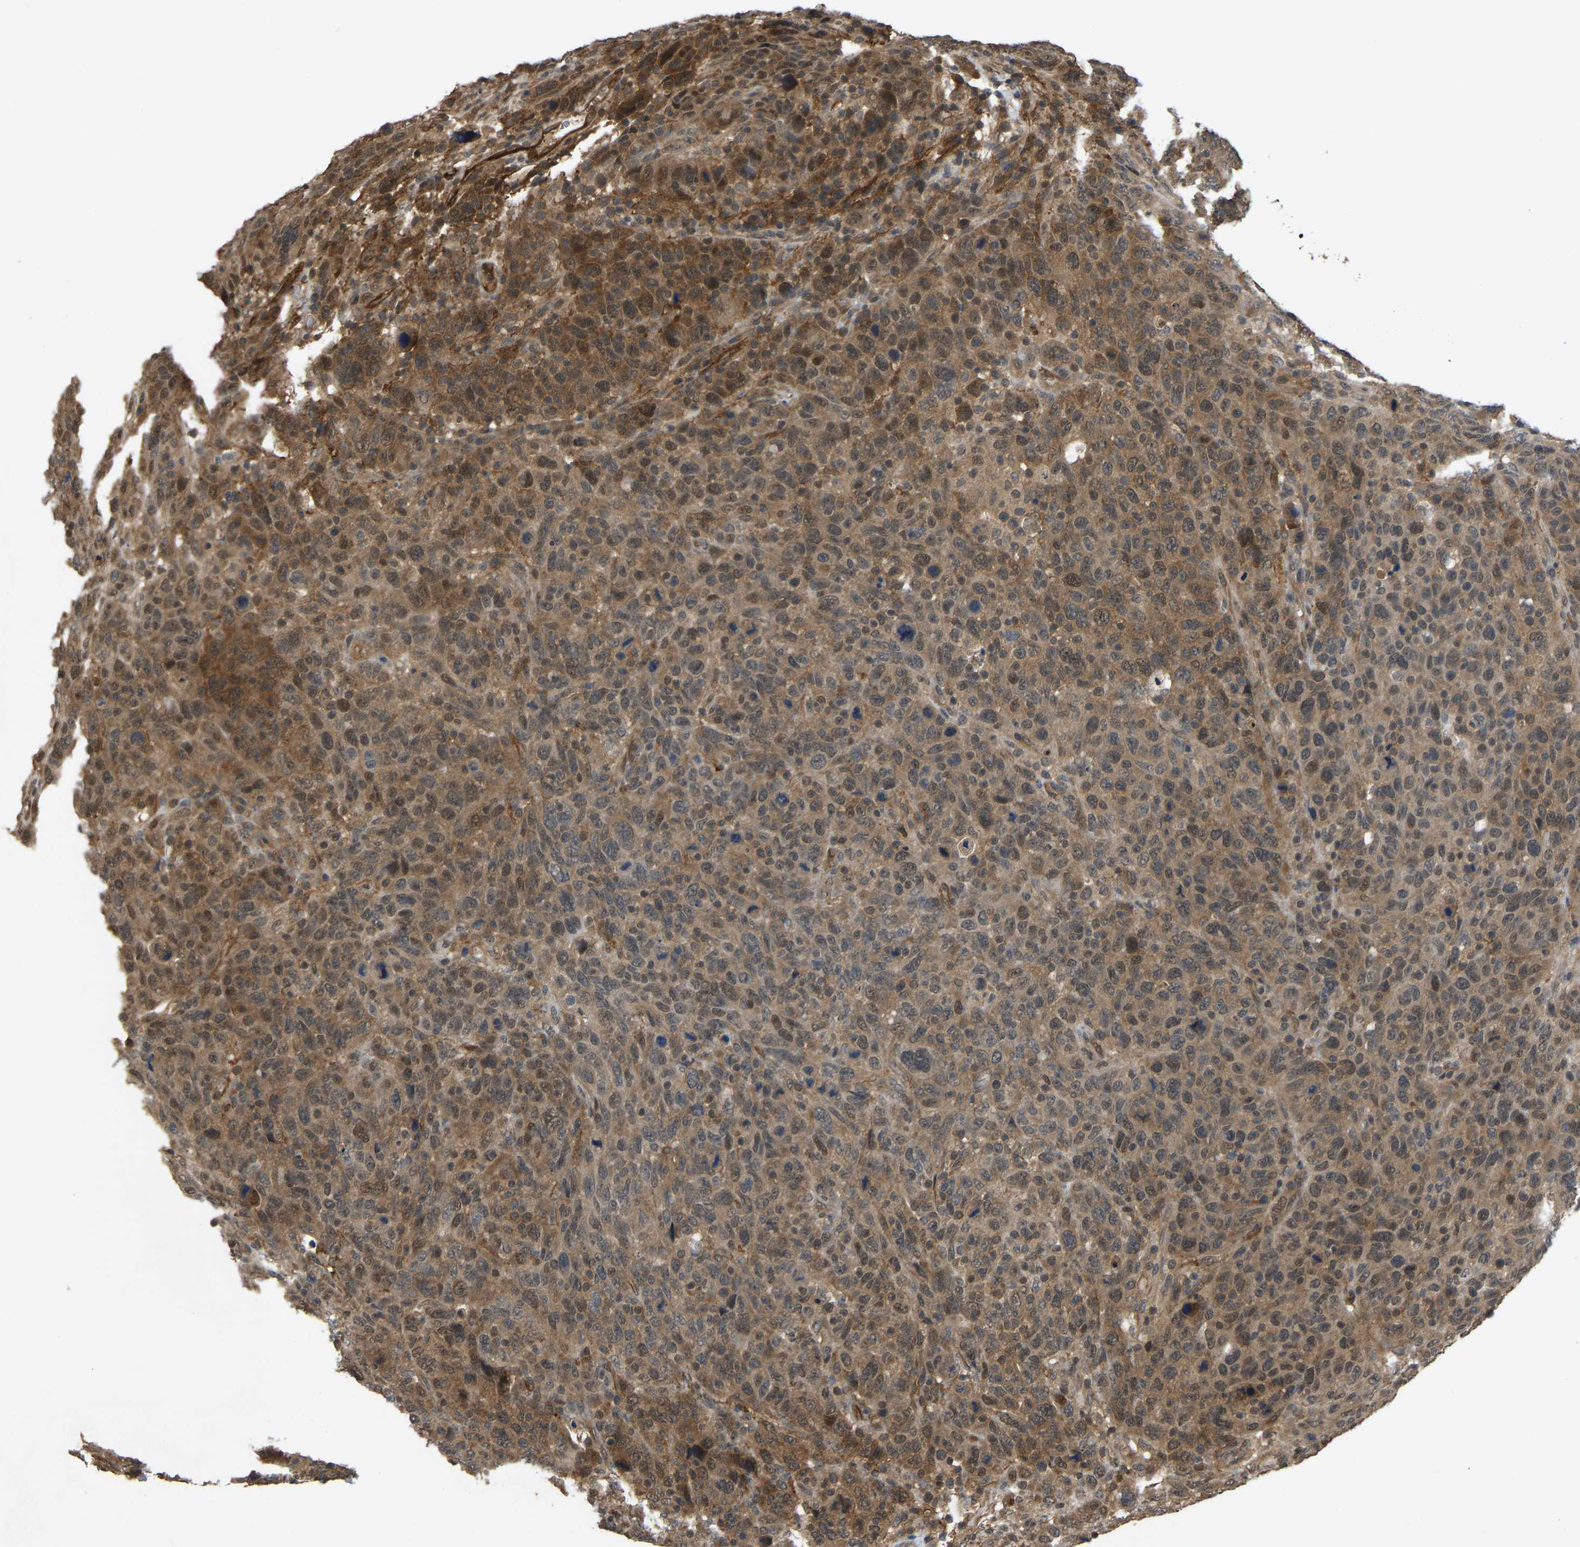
{"staining": {"intensity": "moderate", "quantity": ">75%", "location": "cytoplasmic/membranous,nuclear"}, "tissue": "breast cancer", "cell_type": "Tumor cells", "image_type": "cancer", "snomed": [{"axis": "morphology", "description": "Duct carcinoma"}, {"axis": "topography", "description": "Breast"}], "caption": "Tumor cells reveal medium levels of moderate cytoplasmic/membranous and nuclear positivity in approximately >75% of cells in human breast cancer. (DAB = brown stain, brightfield microscopy at high magnification).", "gene": "CCT8", "patient": {"sex": "female", "age": 37}}